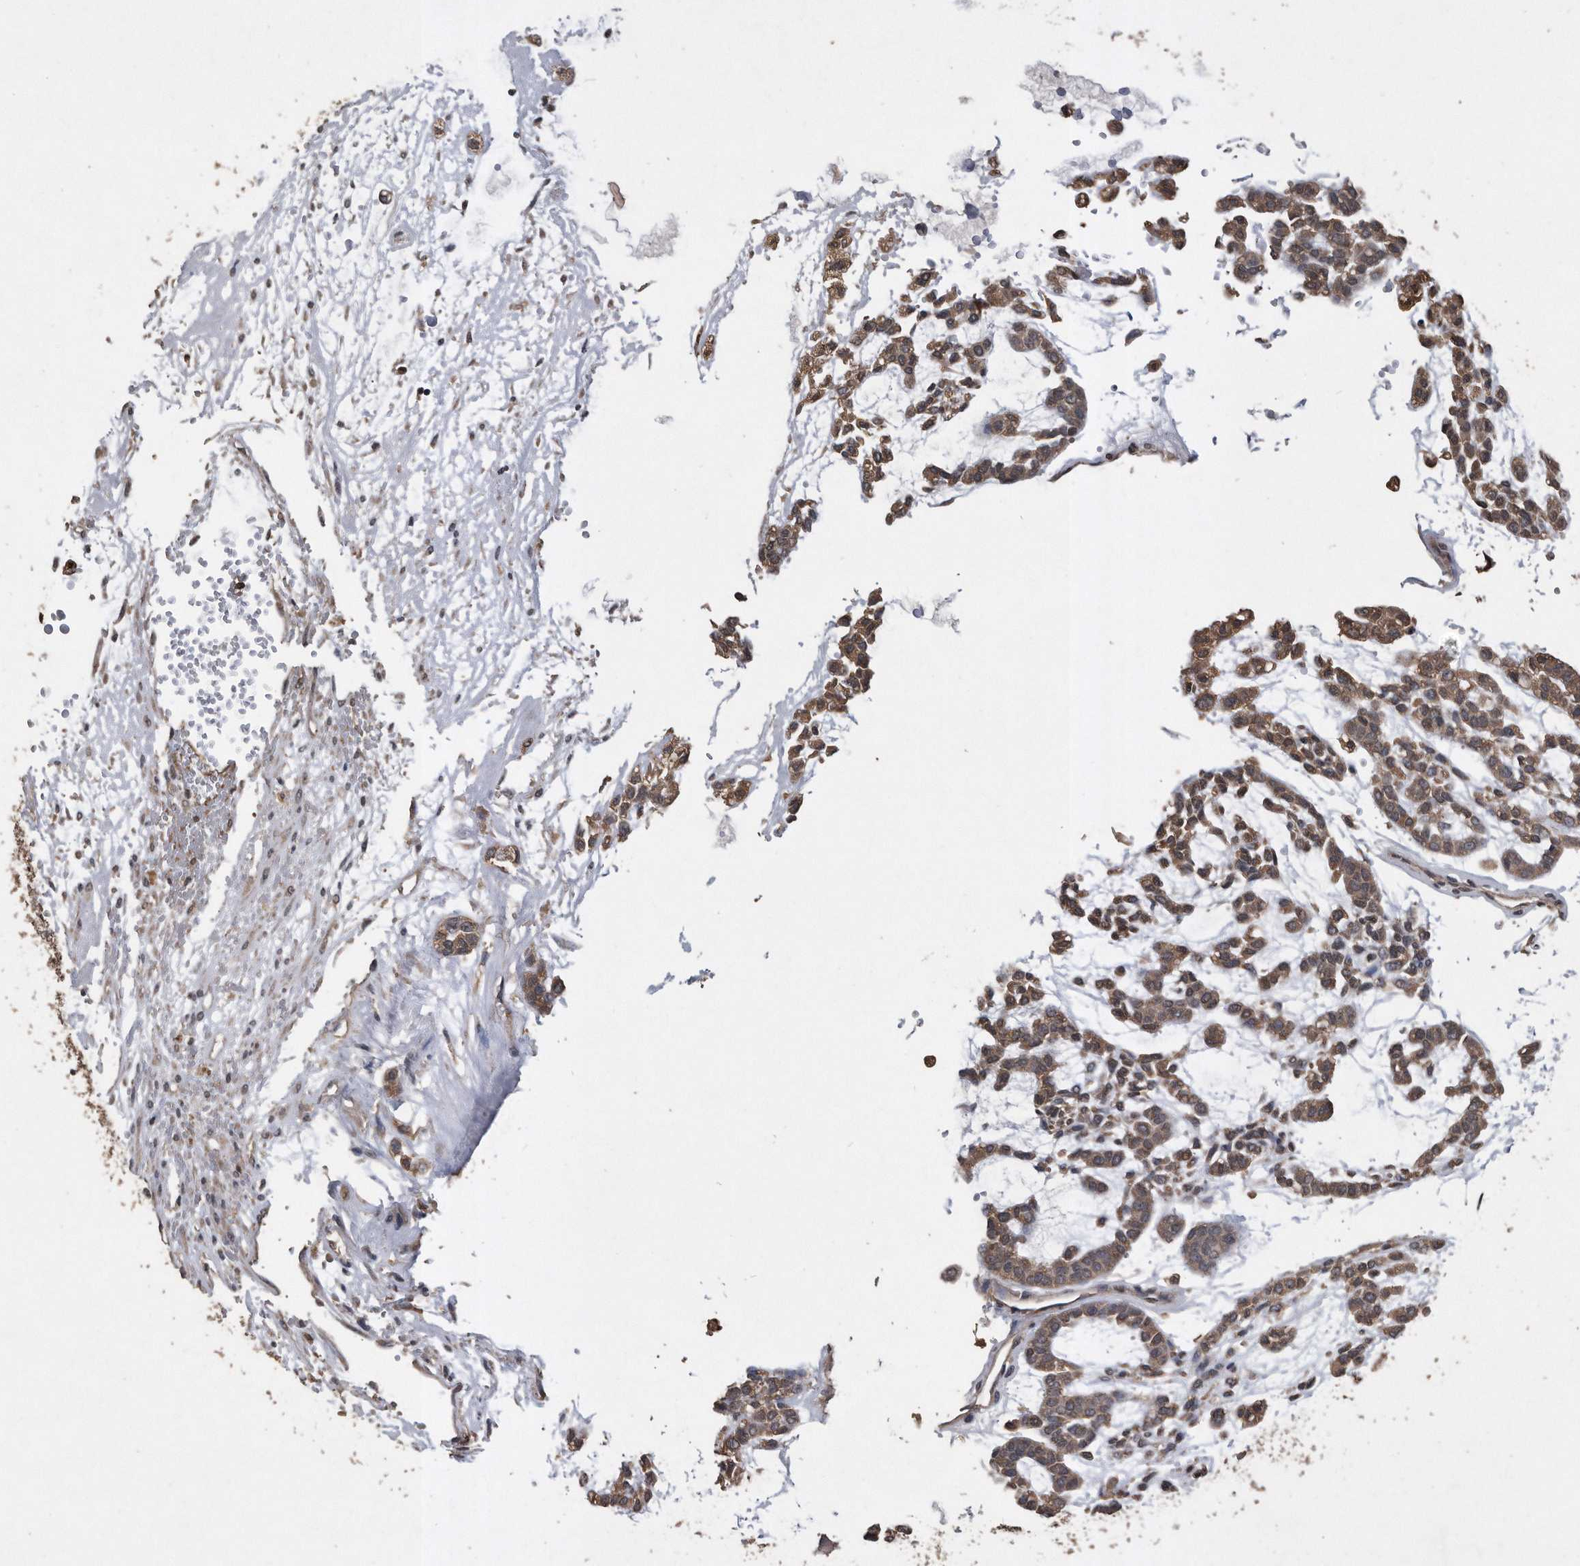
{"staining": {"intensity": "moderate", "quantity": ">75%", "location": "cytoplasmic/membranous"}, "tissue": "head and neck cancer", "cell_type": "Tumor cells", "image_type": "cancer", "snomed": [{"axis": "morphology", "description": "Adenocarcinoma, NOS"}, {"axis": "morphology", "description": "Adenoma, NOS"}, {"axis": "topography", "description": "Head-Neck"}], "caption": "Protein expression analysis of human head and neck adenoma reveals moderate cytoplasmic/membranous positivity in about >75% of tumor cells.", "gene": "NRBP1", "patient": {"sex": "female", "age": 55}}